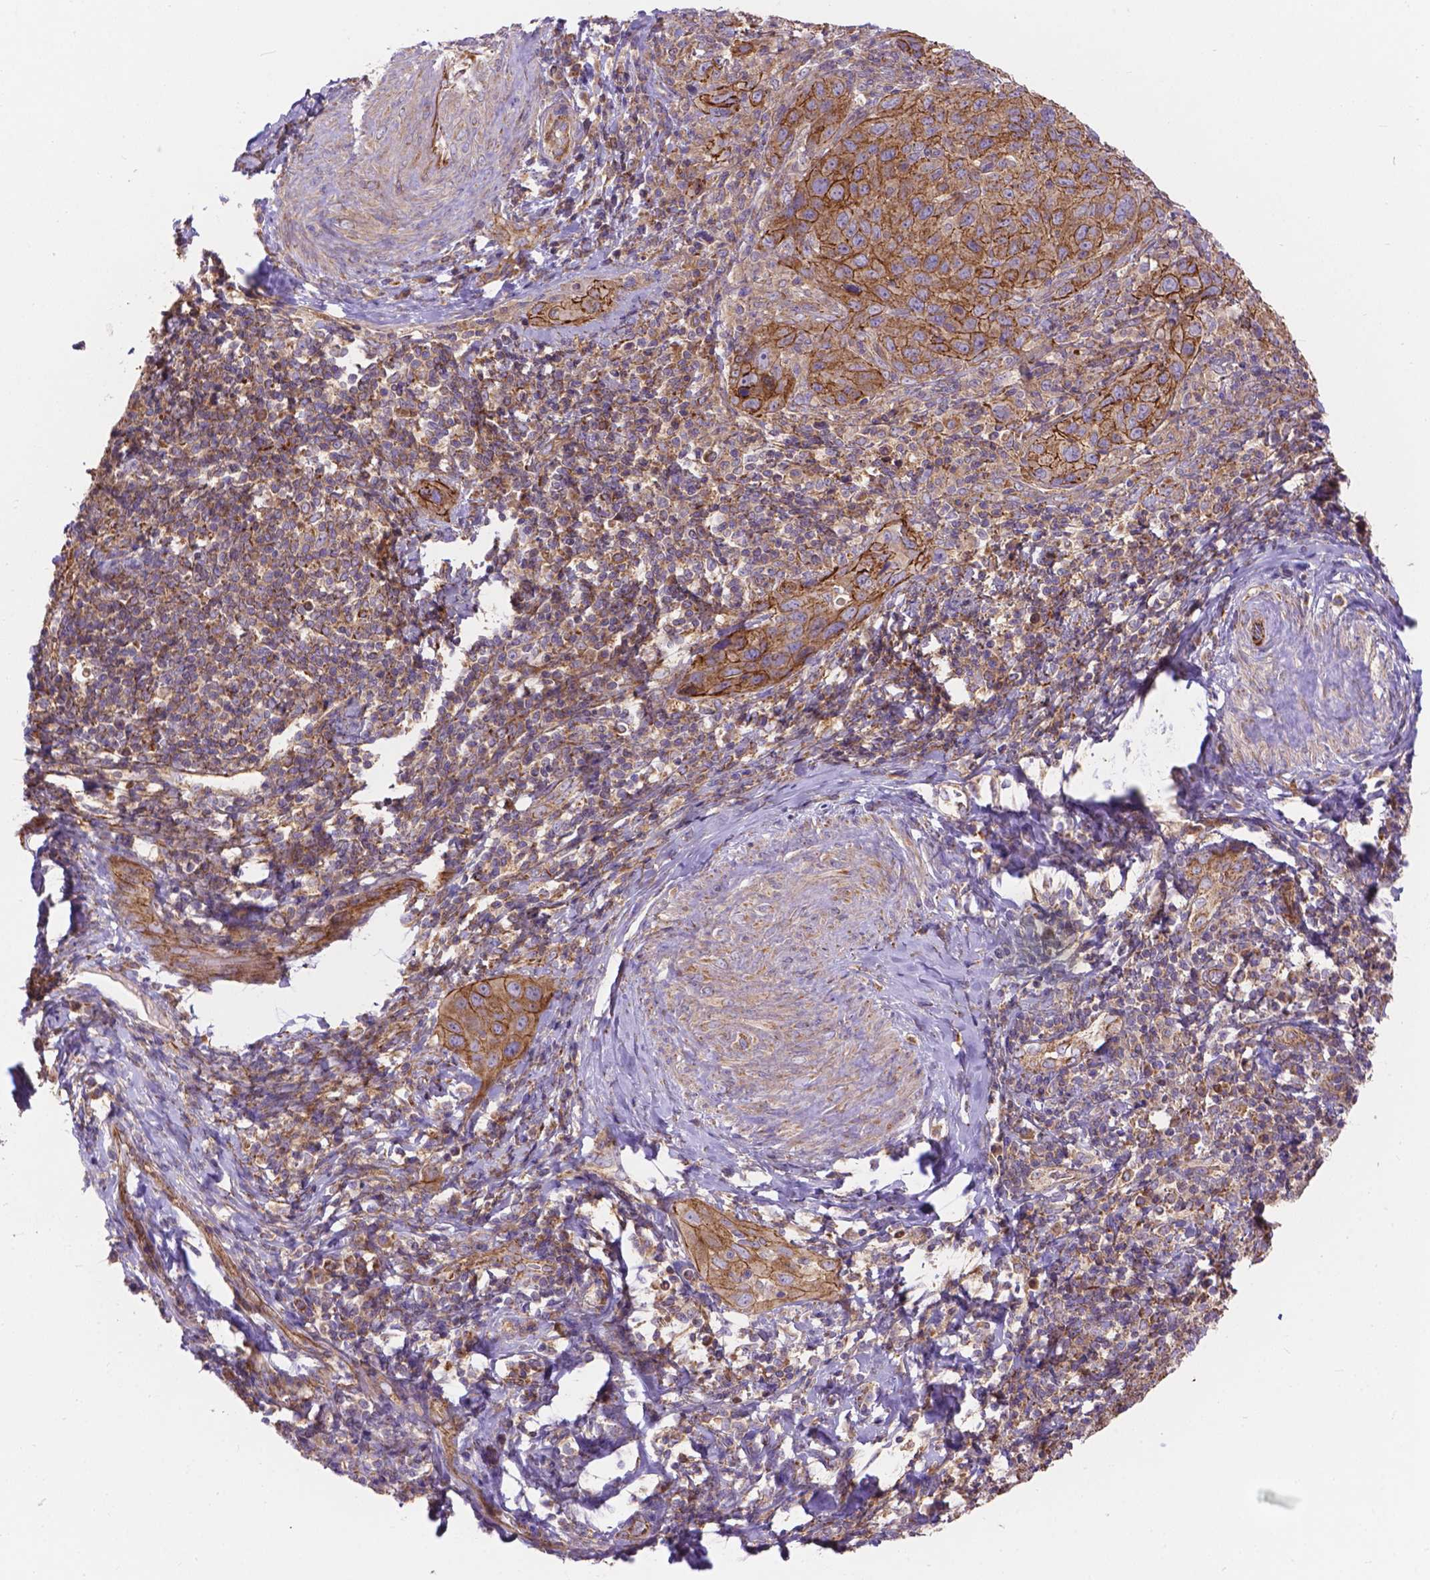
{"staining": {"intensity": "moderate", "quantity": ">75%", "location": "cytoplasmic/membranous"}, "tissue": "cervical cancer", "cell_type": "Tumor cells", "image_type": "cancer", "snomed": [{"axis": "morphology", "description": "Normal tissue, NOS"}, {"axis": "morphology", "description": "Squamous cell carcinoma, NOS"}, {"axis": "topography", "description": "Cervix"}], "caption": "Immunohistochemical staining of cervical squamous cell carcinoma exhibits medium levels of moderate cytoplasmic/membranous protein expression in about >75% of tumor cells.", "gene": "AK3", "patient": {"sex": "female", "age": 51}}